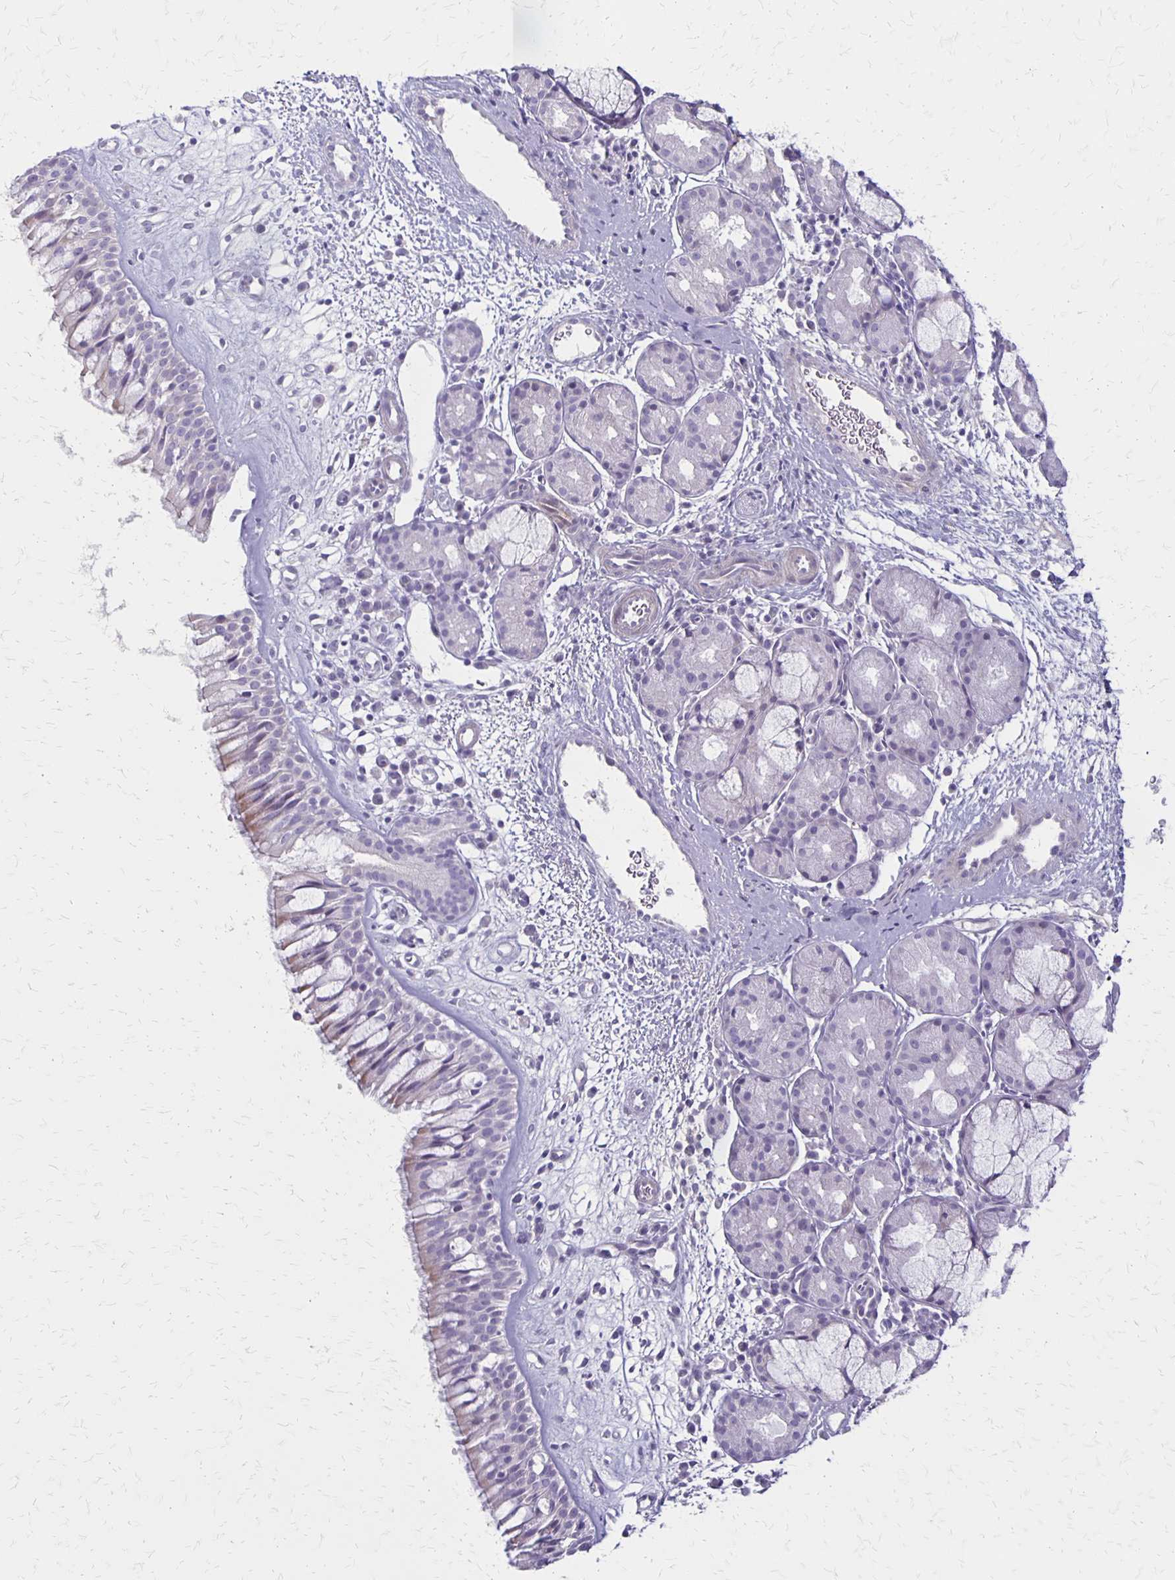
{"staining": {"intensity": "weak", "quantity": "<25%", "location": "cytoplasmic/membranous"}, "tissue": "nasopharynx", "cell_type": "Respiratory epithelial cells", "image_type": "normal", "snomed": [{"axis": "morphology", "description": "Normal tissue, NOS"}, {"axis": "topography", "description": "Nasopharynx"}], "caption": "Human nasopharynx stained for a protein using immunohistochemistry (IHC) exhibits no positivity in respiratory epithelial cells.", "gene": "HOMER1", "patient": {"sex": "male", "age": 65}}